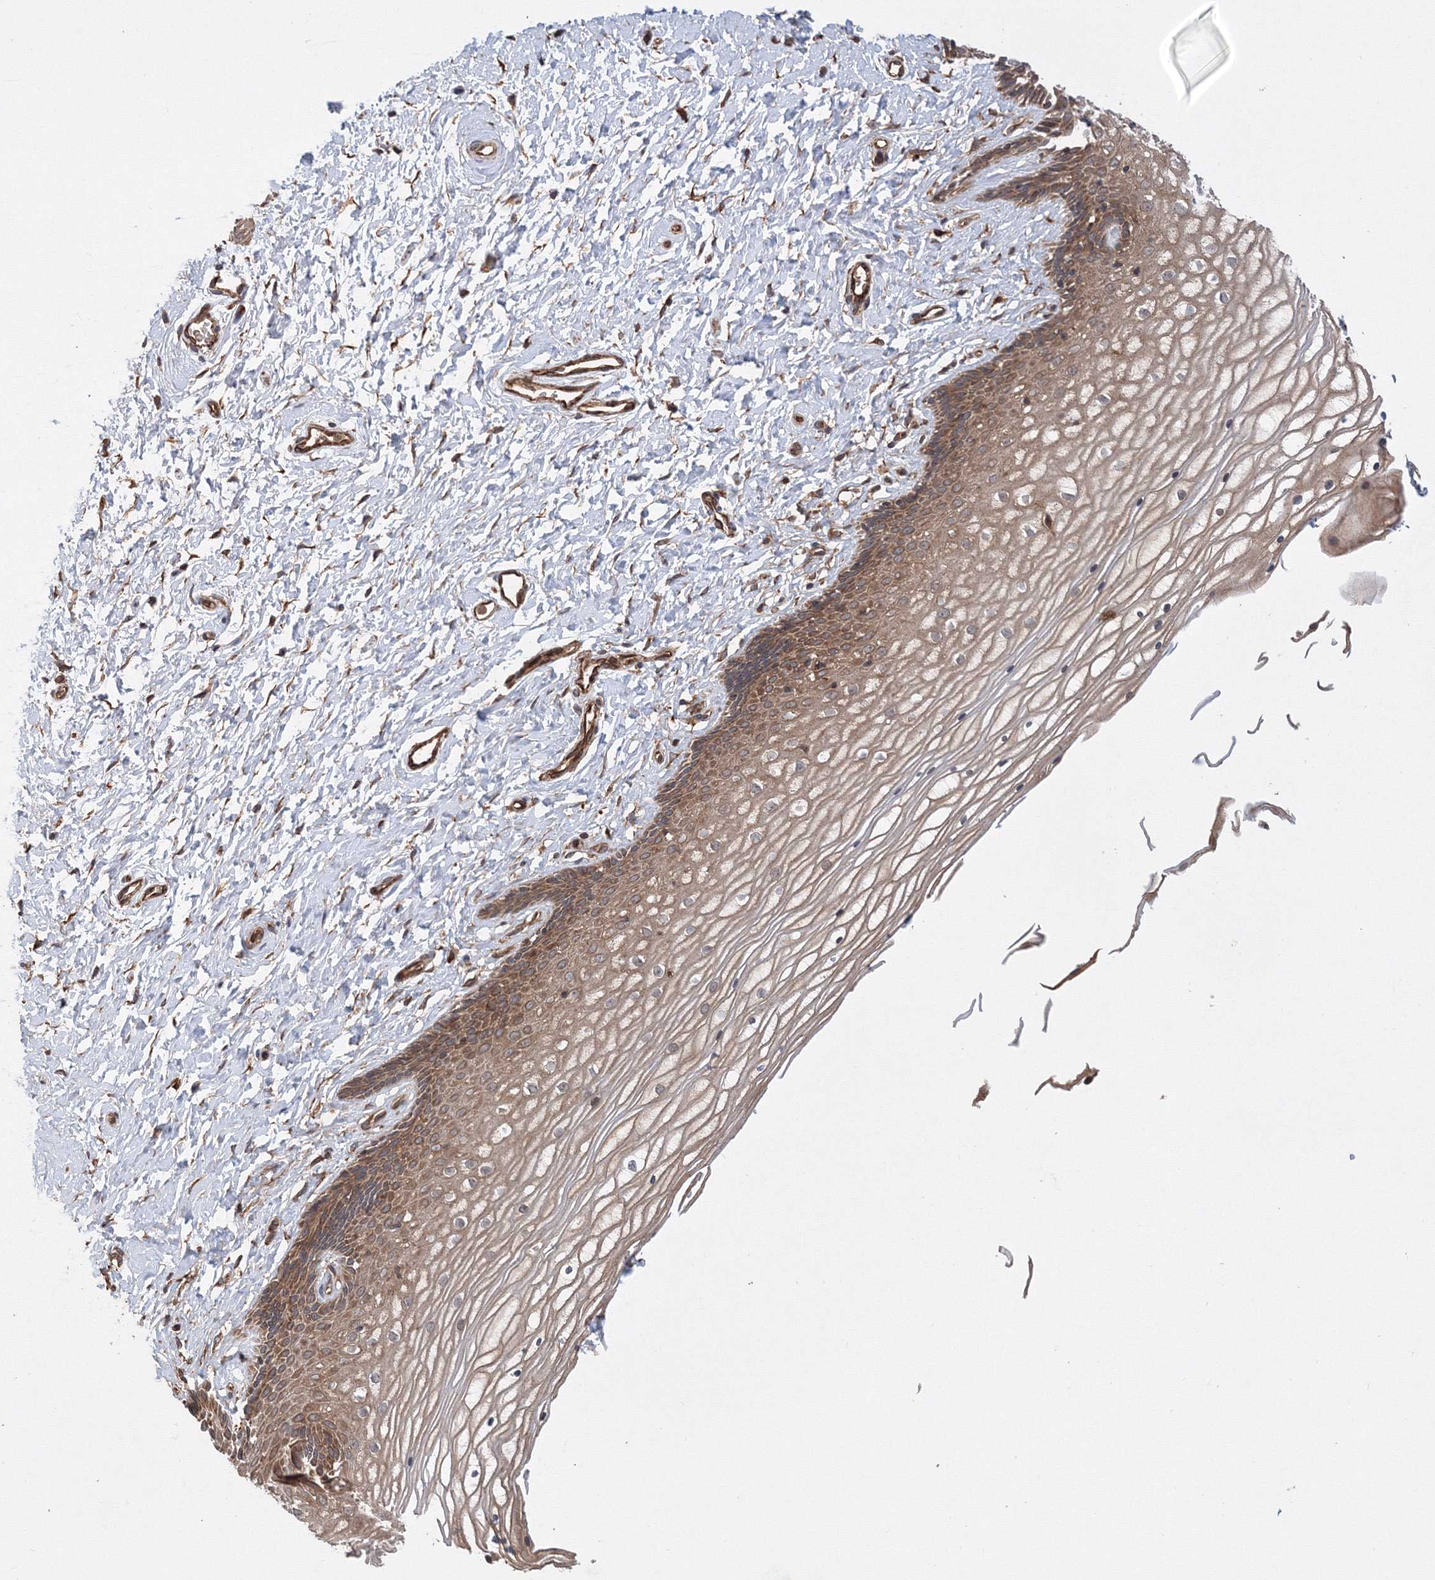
{"staining": {"intensity": "moderate", "quantity": ">75%", "location": "cytoplasmic/membranous"}, "tissue": "vagina", "cell_type": "Squamous epithelial cells", "image_type": "normal", "snomed": [{"axis": "morphology", "description": "Normal tissue, NOS"}, {"axis": "topography", "description": "Vagina"}, {"axis": "topography", "description": "Cervix"}], "caption": "Human vagina stained for a protein (brown) shows moderate cytoplasmic/membranous positive staining in approximately >75% of squamous epithelial cells.", "gene": "ATG3", "patient": {"sex": "female", "age": 40}}